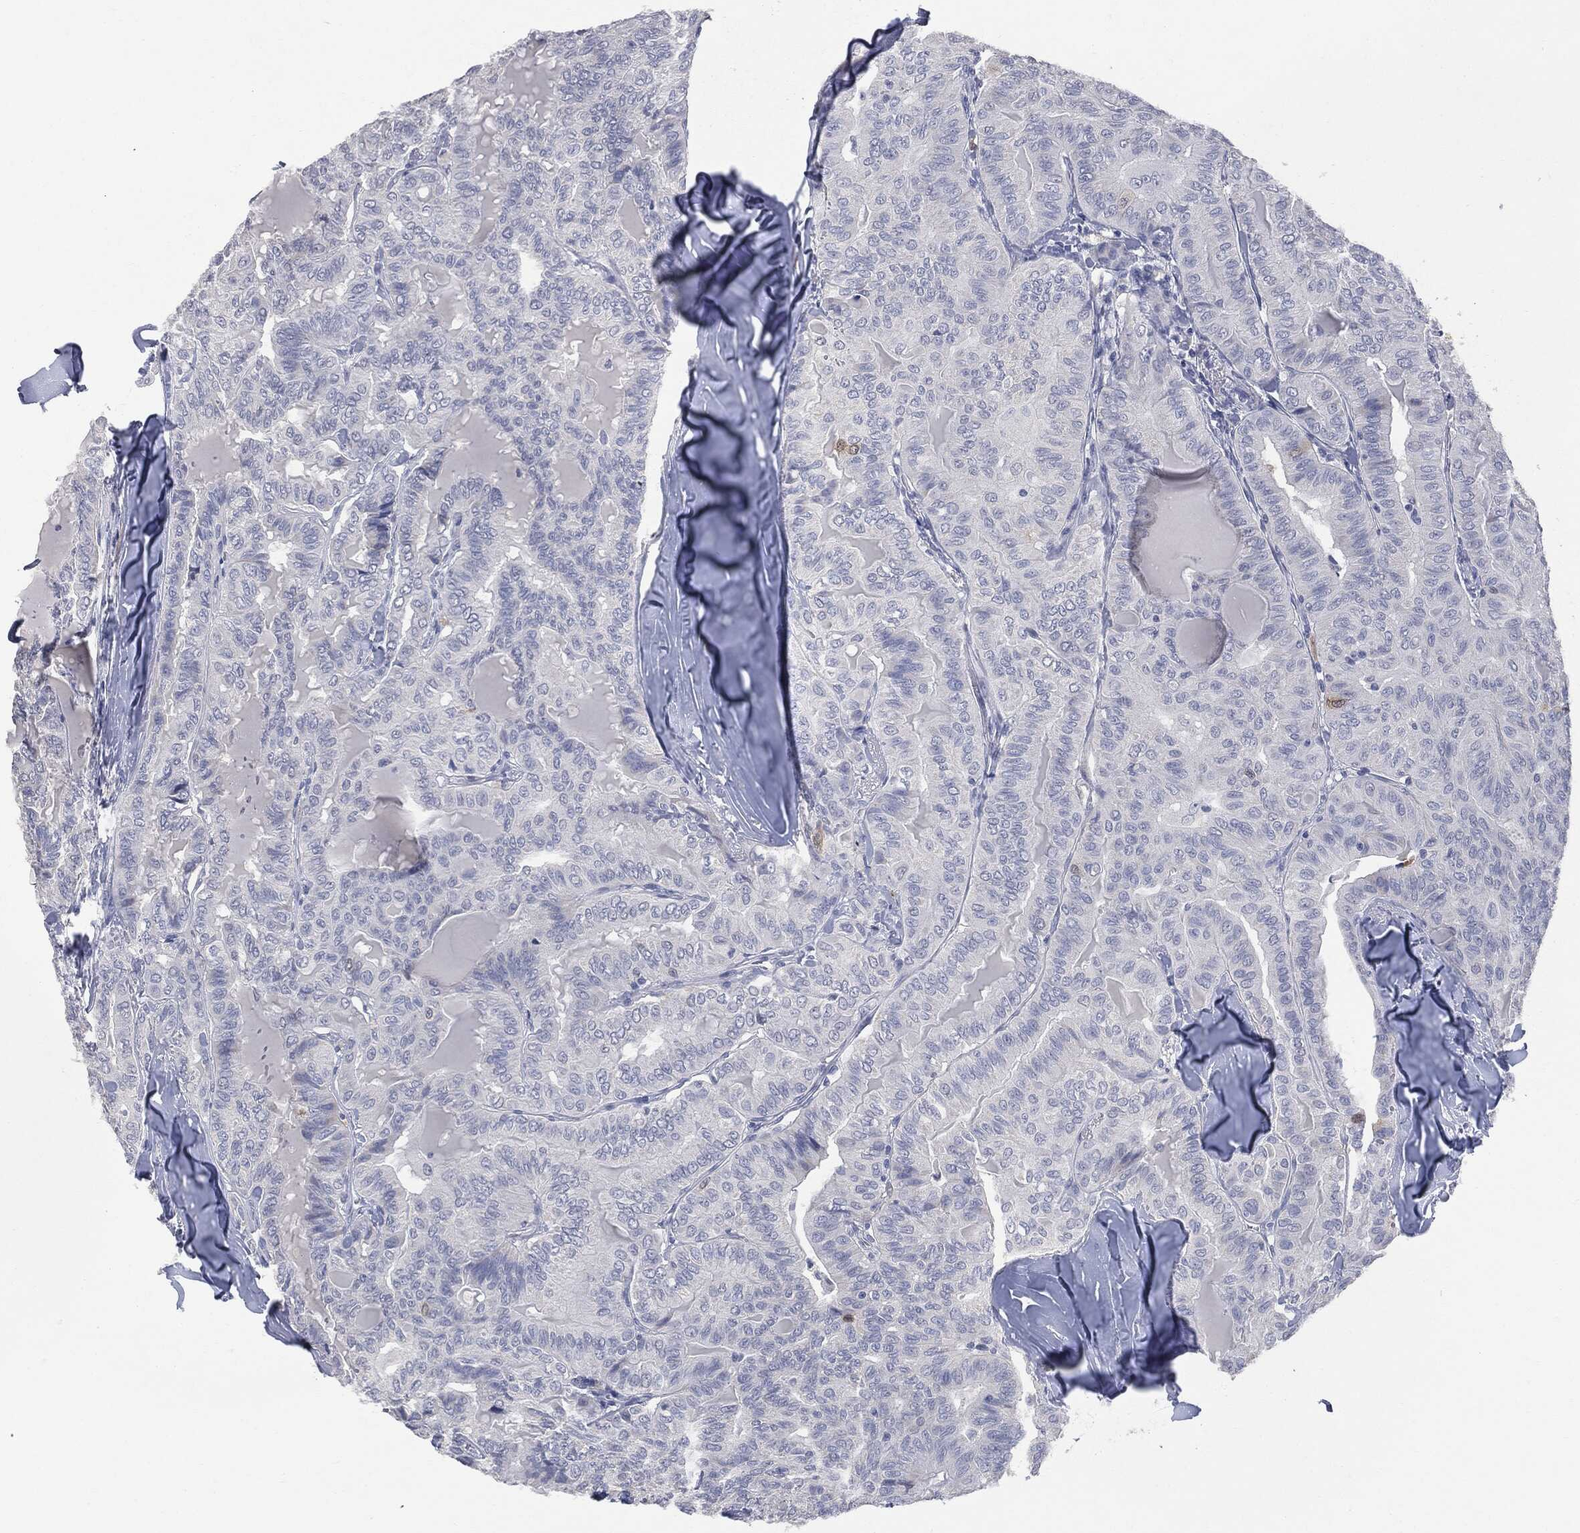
{"staining": {"intensity": "weak", "quantity": "<25%", "location": "cytoplasmic/membranous"}, "tissue": "thyroid cancer", "cell_type": "Tumor cells", "image_type": "cancer", "snomed": [{"axis": "morphology", "description": "Papillary adenocarcinoma, NOS"}, {"axis": "topography", "description": "Thyroid gland"}], "caption": "Thyroid cancer stained for a protein using IHC displays no expression tumor cells.", "gene": "UBE2C", "patient": {"sex": "female", "age": 68}}